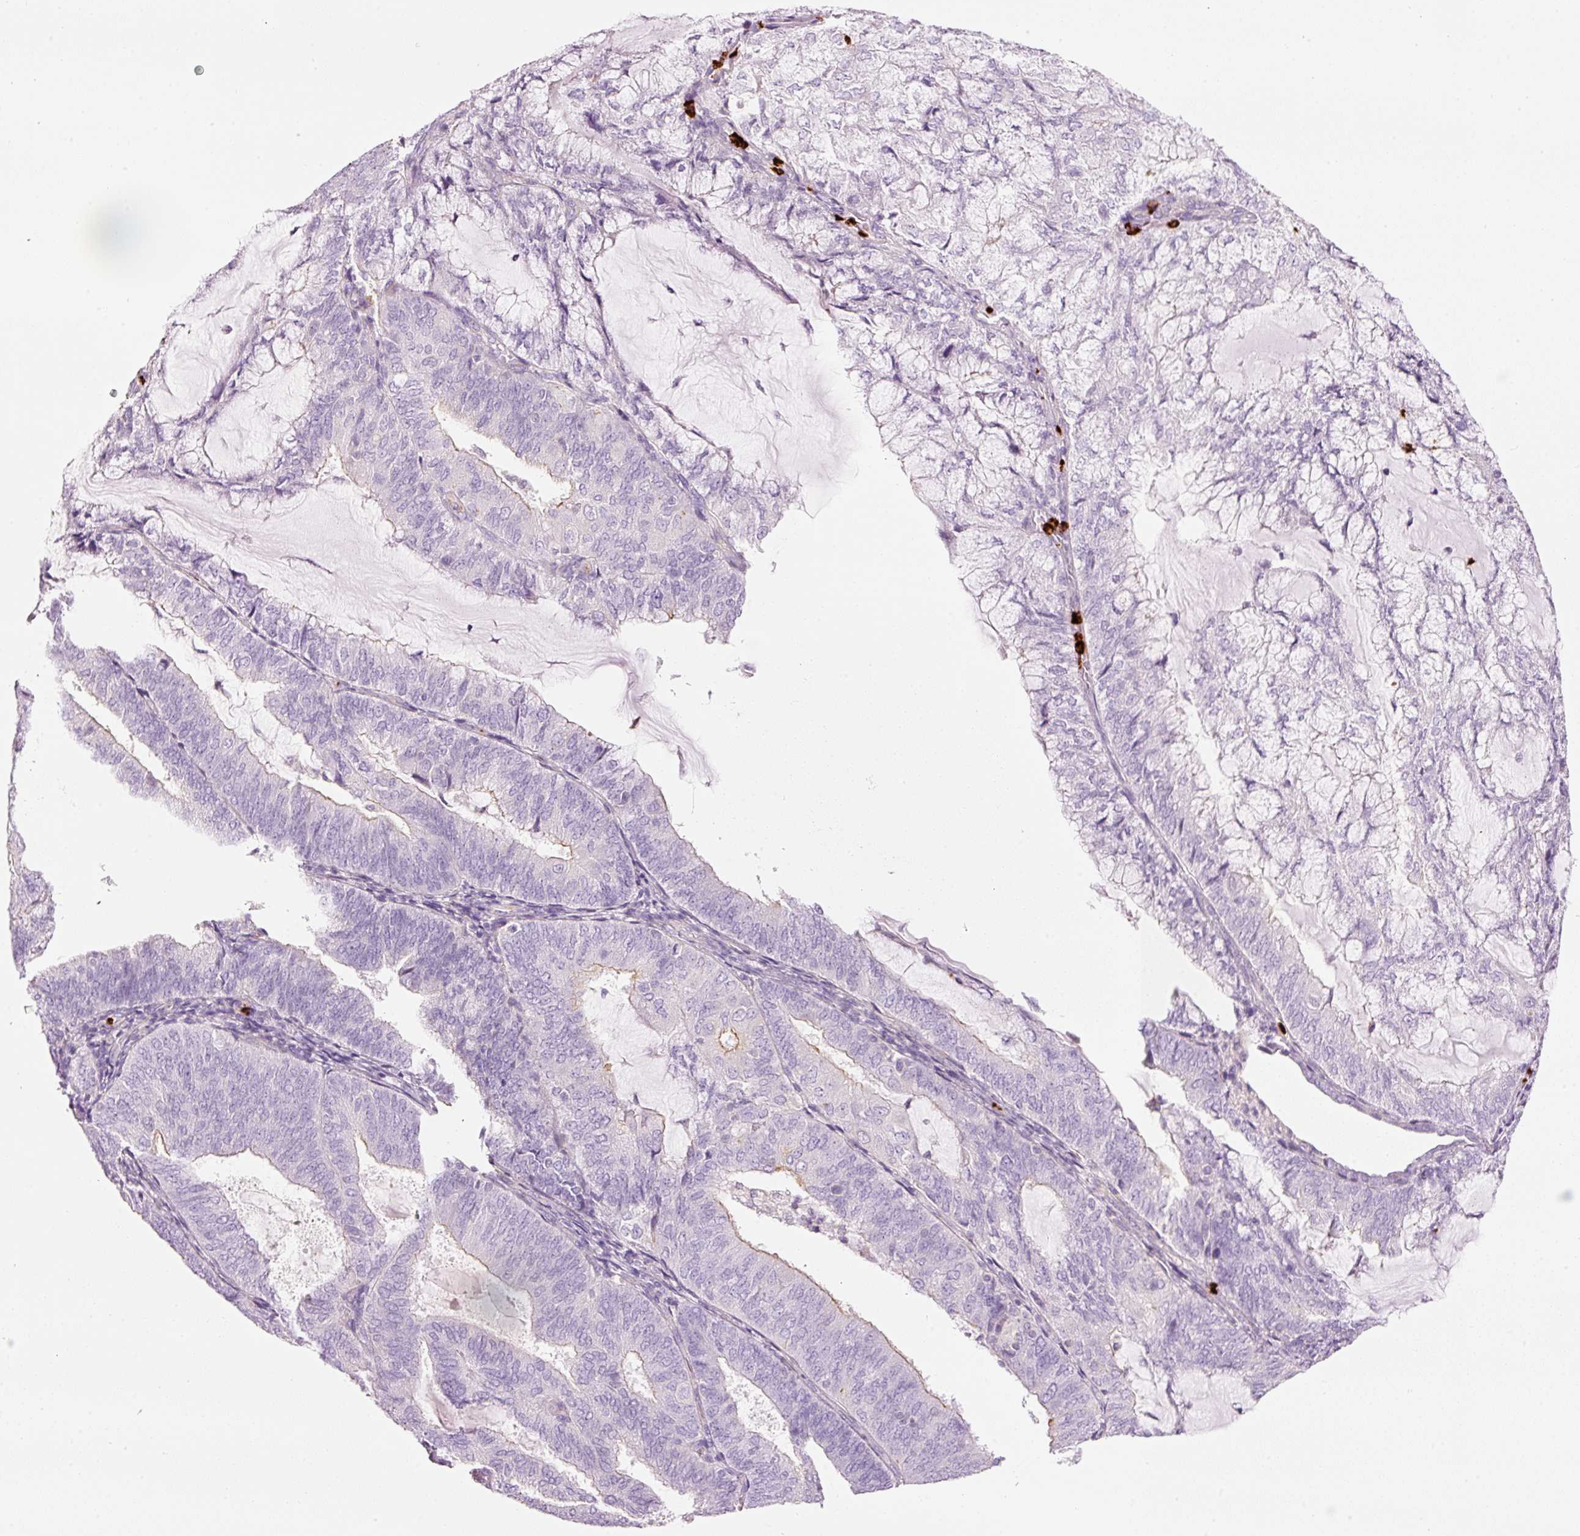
{"staining": {"intensity": "negative", "quantity": "none", "location": "none"}, "tissue": "endometrial cancer", "cell_type": "Tumor cells", "image_type": "cancer", "snomed": [{"axis": "morphology", "description": "Adenocarcinoma, NOS"}, {"axis": "topography", "description": "Endometrium"}], "caption": "Immunohistochemistry of human adenocarcinoma (endometrial) displays no staining in tumor cells.", "gene": "MAP3K3", "patient": {"sex": "female", "age": 81}}